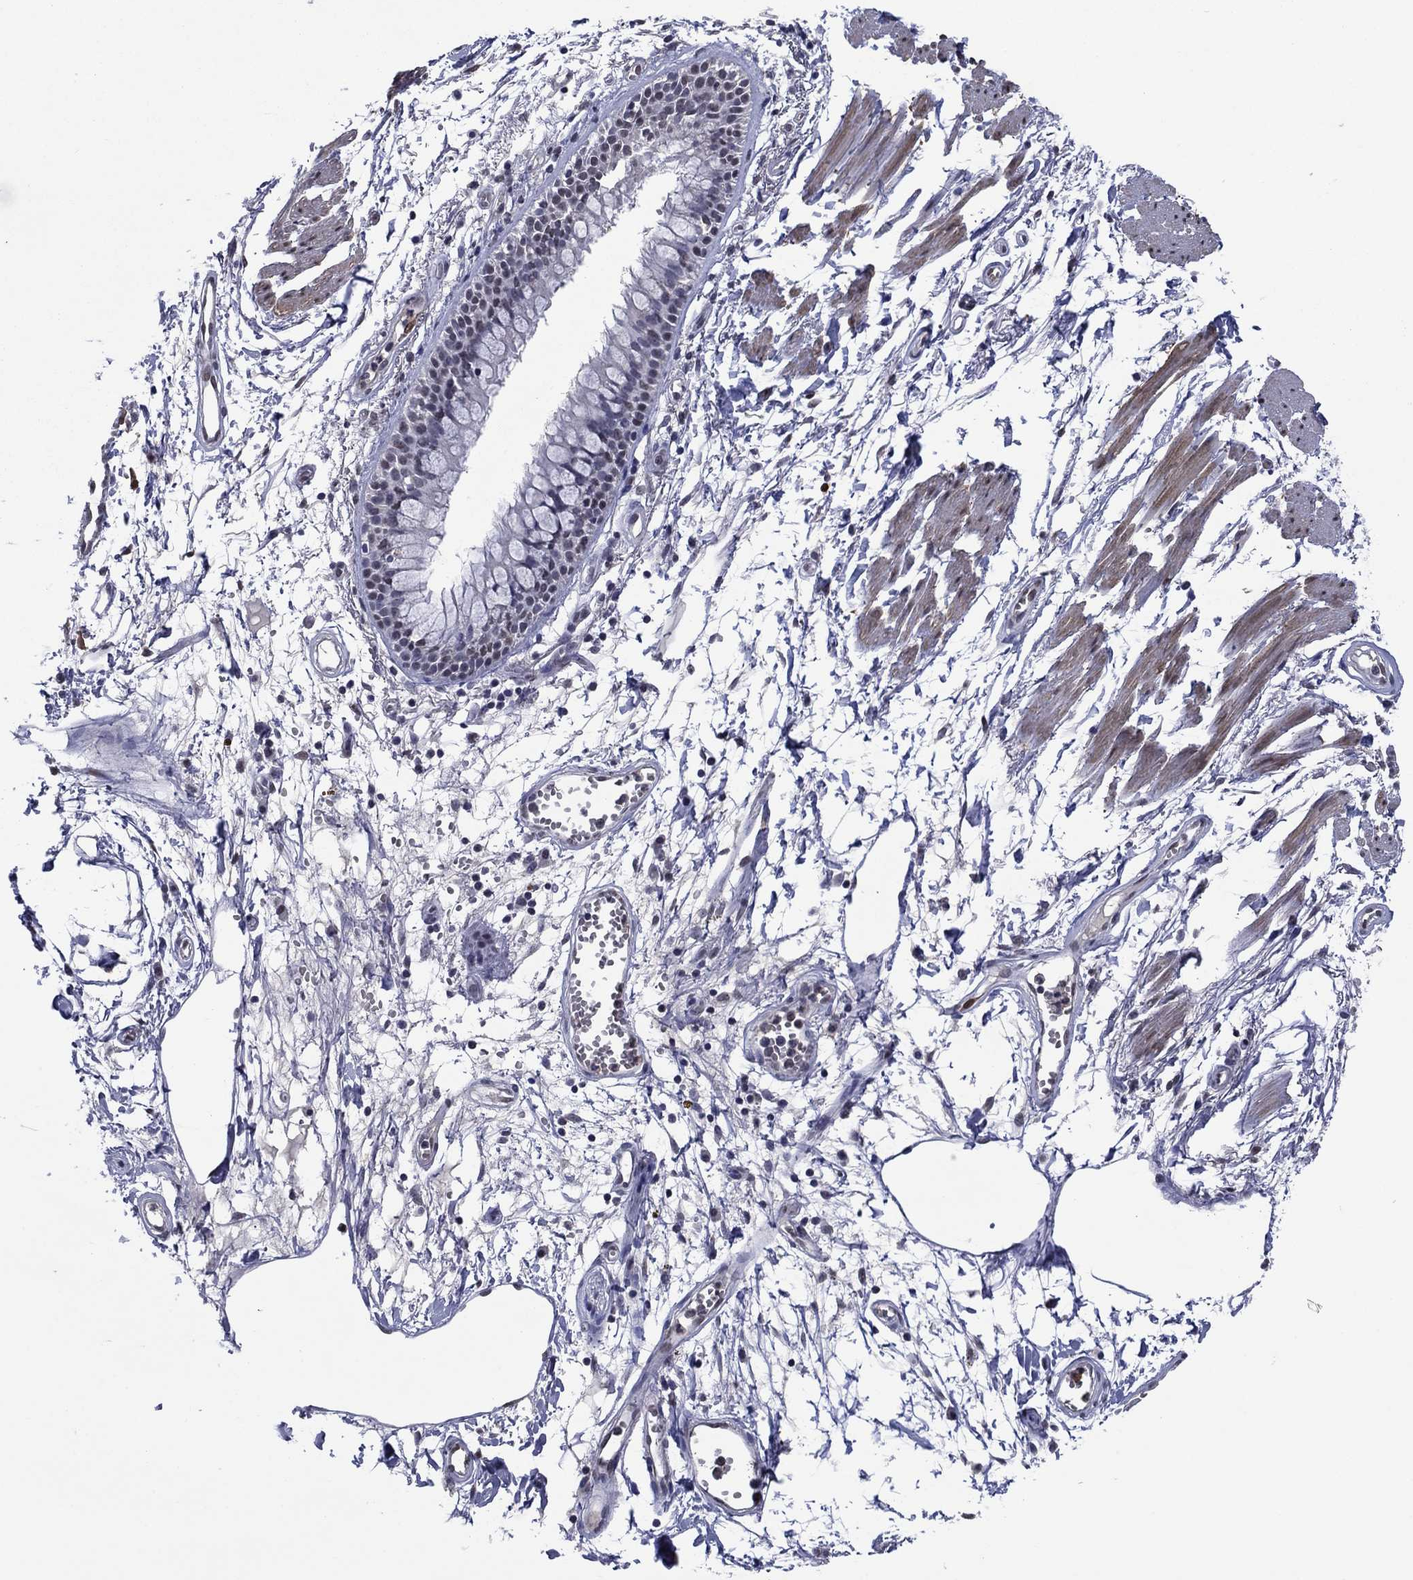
{"staining": {"intensity": "negative", "quantity": "none", "location": "none"}, "tissue": "soft tissue", "cell_type": "Fibroblasts", "image_type": "normal", "snomed": [{"axis": "morphology", "description": "Normal tissue, NOS"}, {"axis": "morphology", "description": "Squamous cell carcinoma, NOS"}, {"axis": "topography", "description": "Cartilage tissue"}, {"axis": "topography", "description": "Lung"}], "caption": "This is a image of IHC staining of benign soft tissue, which shows no positivity in fibroblasts.", "gene": "TYMS", "patient": {"sex": "male", "age": 66}}